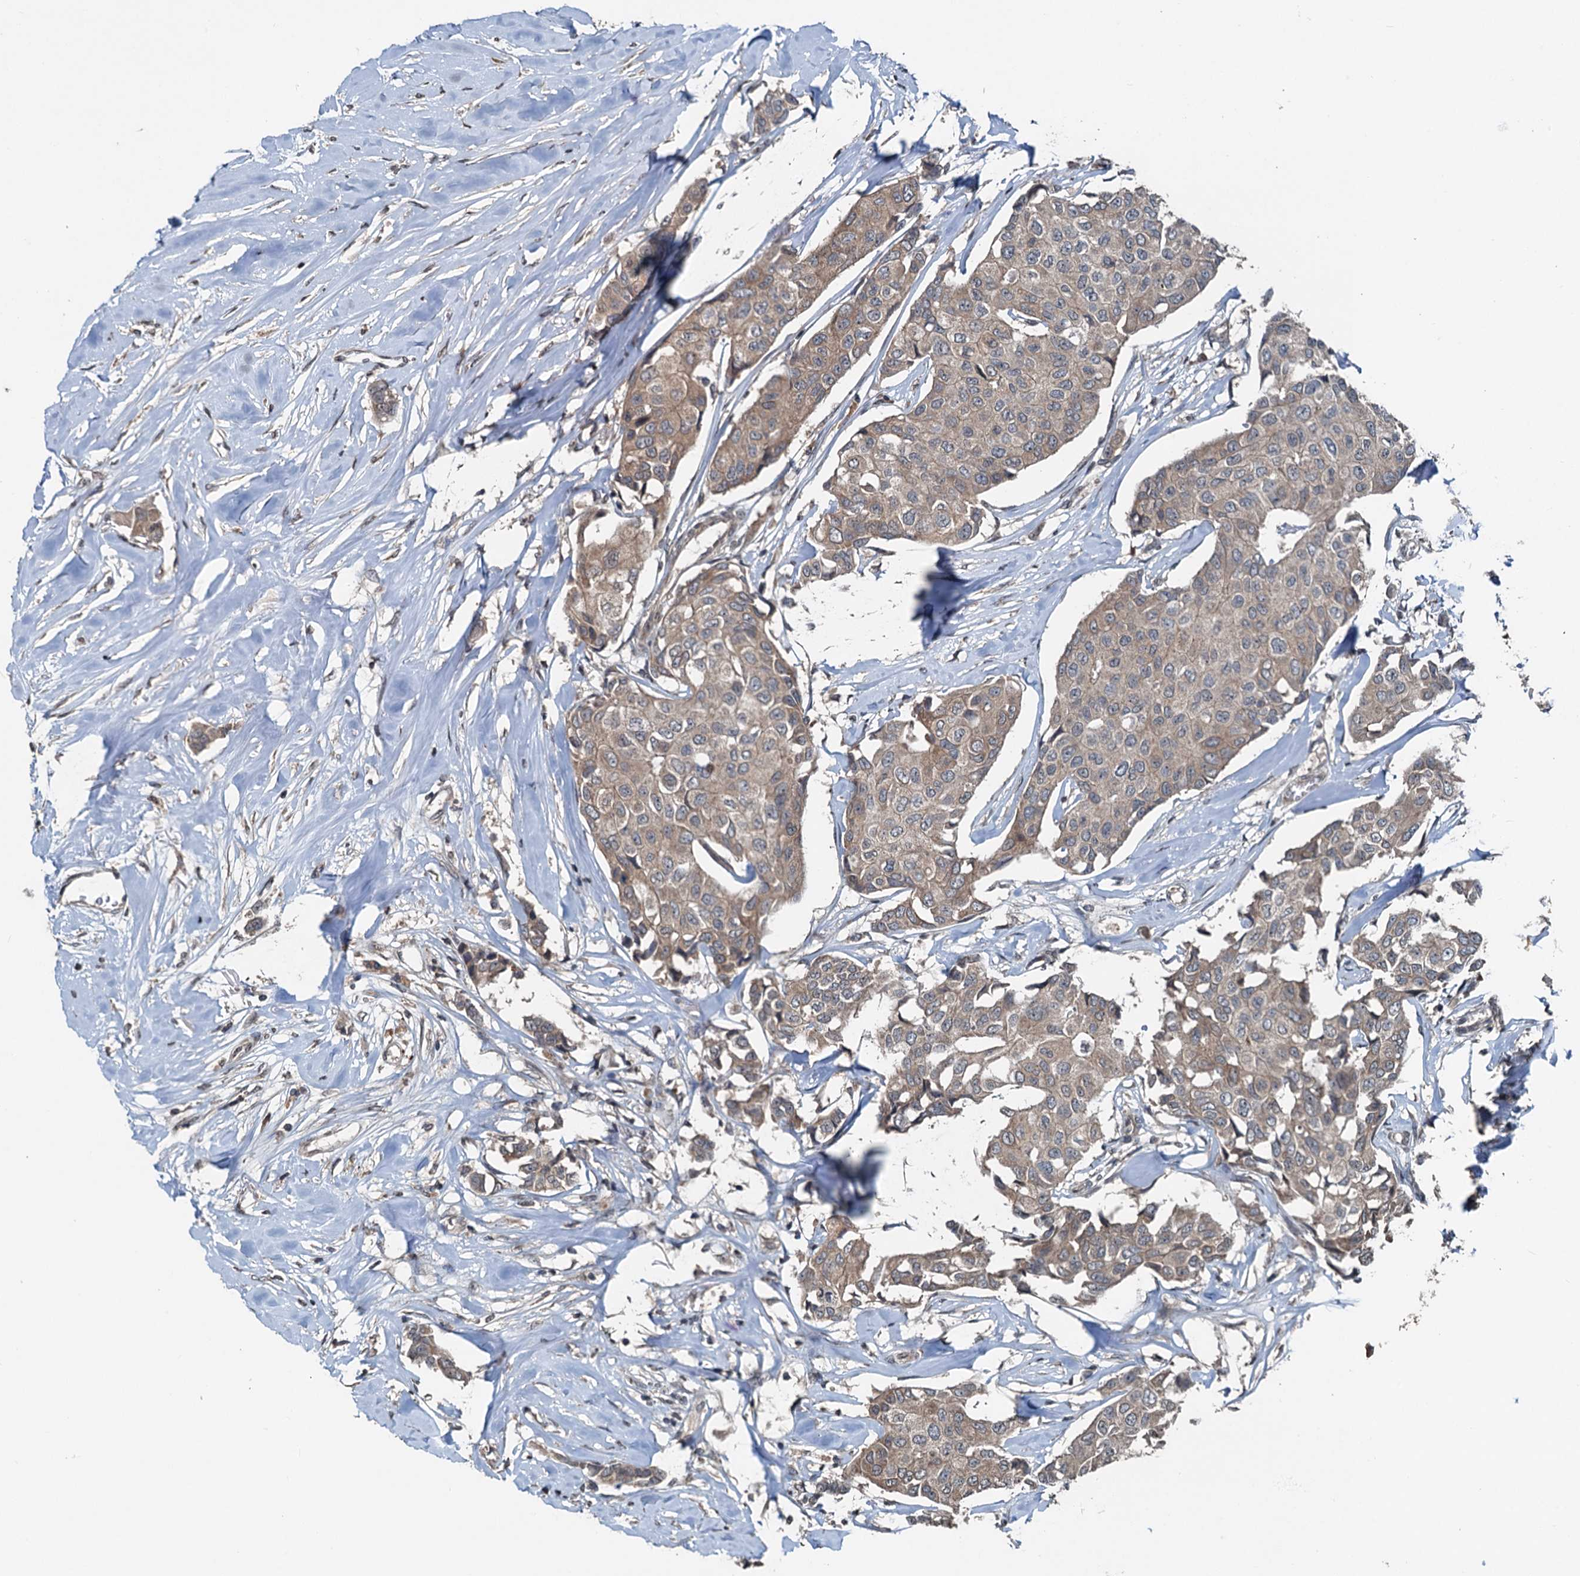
{"staining": {"intensity": "weak", "quantity": "25%-75%", "location": "cytoplasmic/membranous"}, "tissue": "breast cancer", "cell_type": "Tumor cells", "image_type": "cancer", "snomed": [{"axis": "morphology", "description": "Duct carcinoma"}, {"axis": "topography", "description": "Breast"}], "caption": "Immunohistochemical staining of human breast intraductal carcinoma shows low levels of weak cytoplasmic/membranous expression in about 25%-75% of tumor cells.", "gene": "N4BP2L2", "patient": {"sex": "female", "age": 80}}